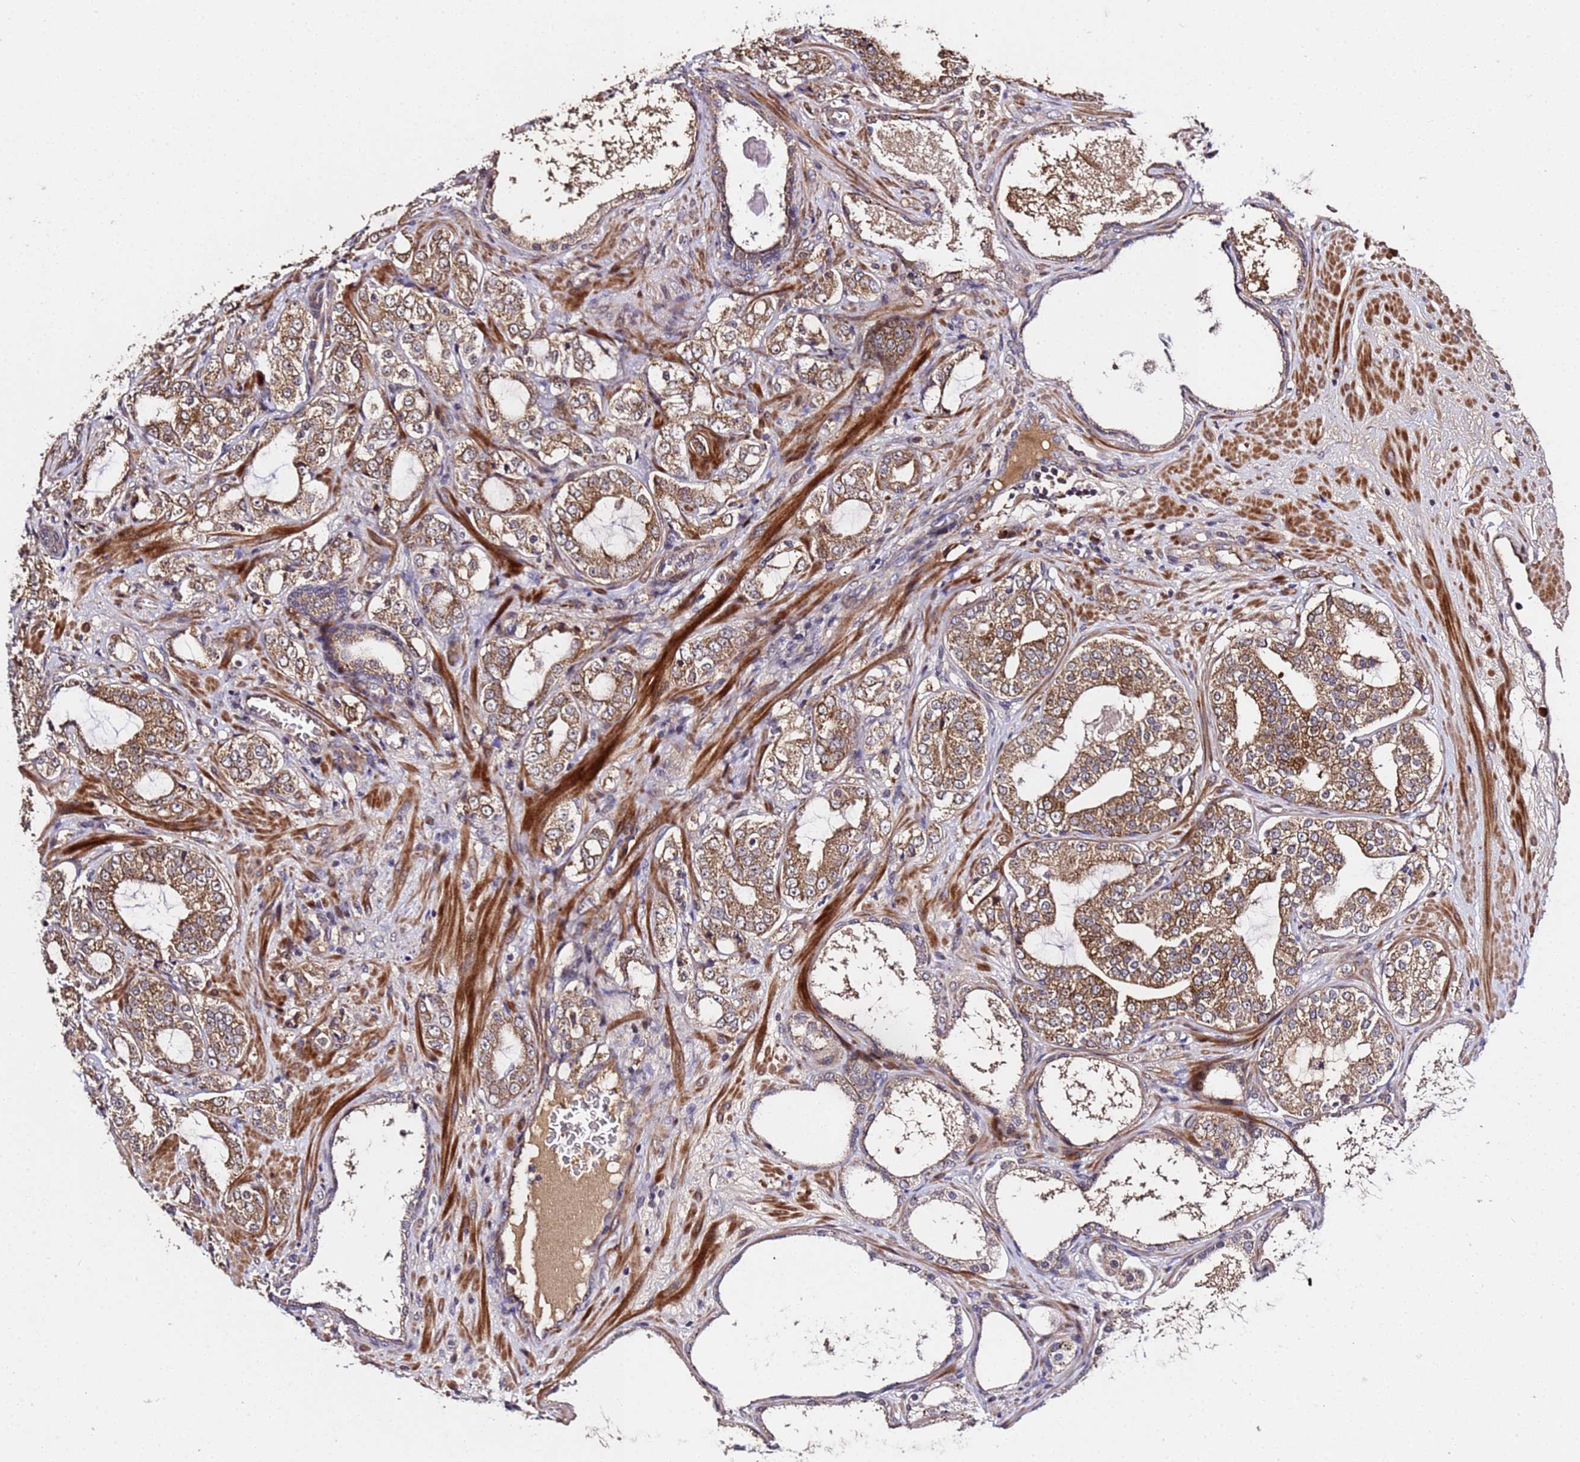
{"staining": {"intensity": "moderate", "quantity": ">75%", "location": "cytoplasmic/membranous"}, "tissue": "prostate cancer", "cell_type": "Tumor cells", "image_type": "cancer", "snomed": [{"axis": "morphology", "description": "Adenocarcinoma, High grade"}, {"axis": "topography", "description": "Prostate"}], "caption": "Prostate cancer (adenocarcinoma (high-grade)) stained with a protein marker demonstrates moderate staining in tumor cells.", "gene": "WNK4", "patient": {"sex": "male", "age": 64}}